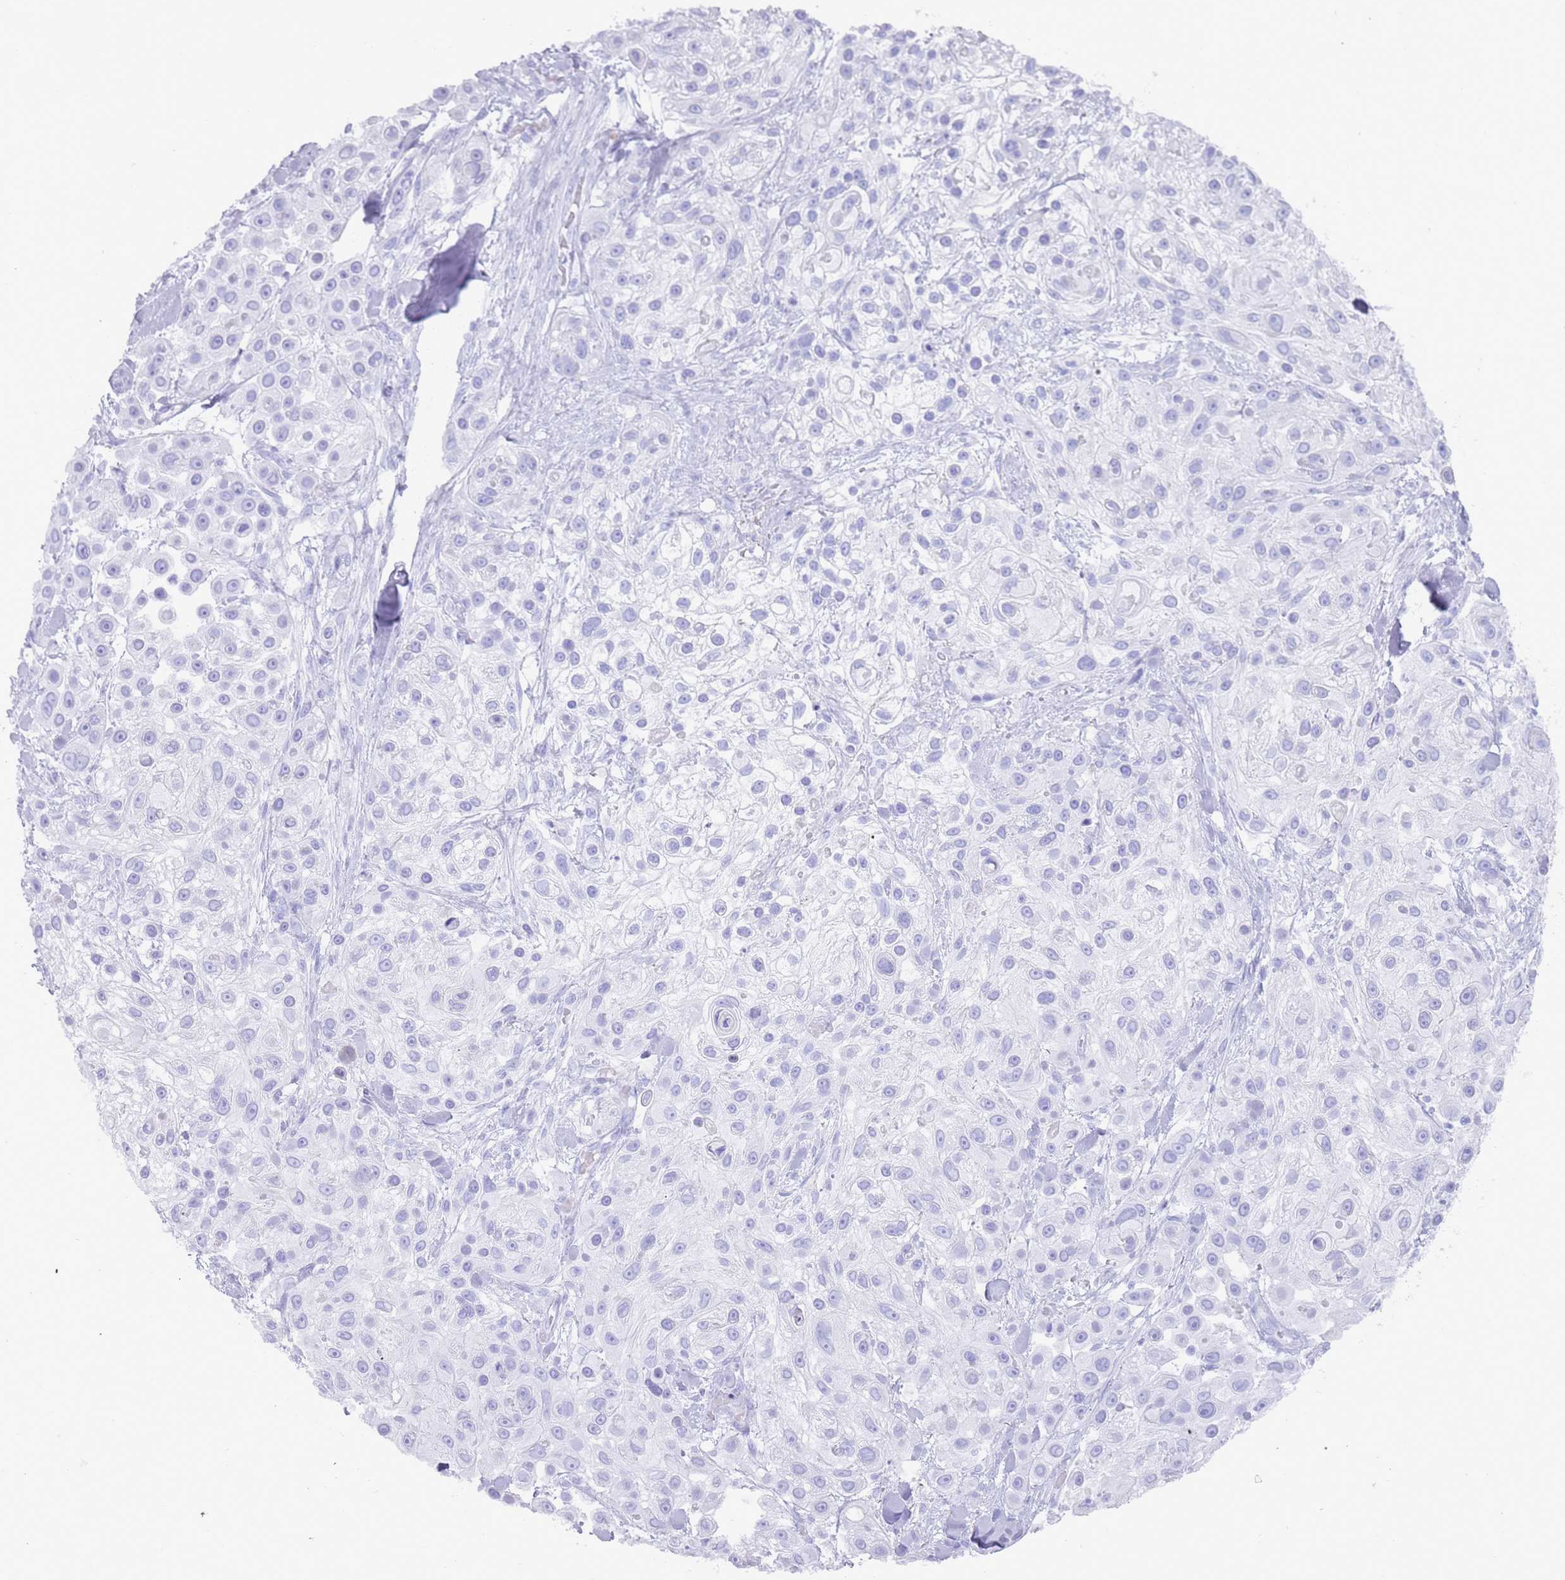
{"staining": {"intensity": "negative", "quantity": "none", "location": "none"}, "tissue": "skin cancer", "cell_type": "Tumor cells", "image_type": "cancer", "snomed": [{"axis": "morphology", "description": "Squamous cell carcinoma, NOS"}, {"axis": "topography", "description": "Skin"}], "caption": "Tumor cells show no significant protein staining in skin squamous cell carcinoma.", "gene": "MYADML2", "patient": {"sex": "male", "age": 67}}